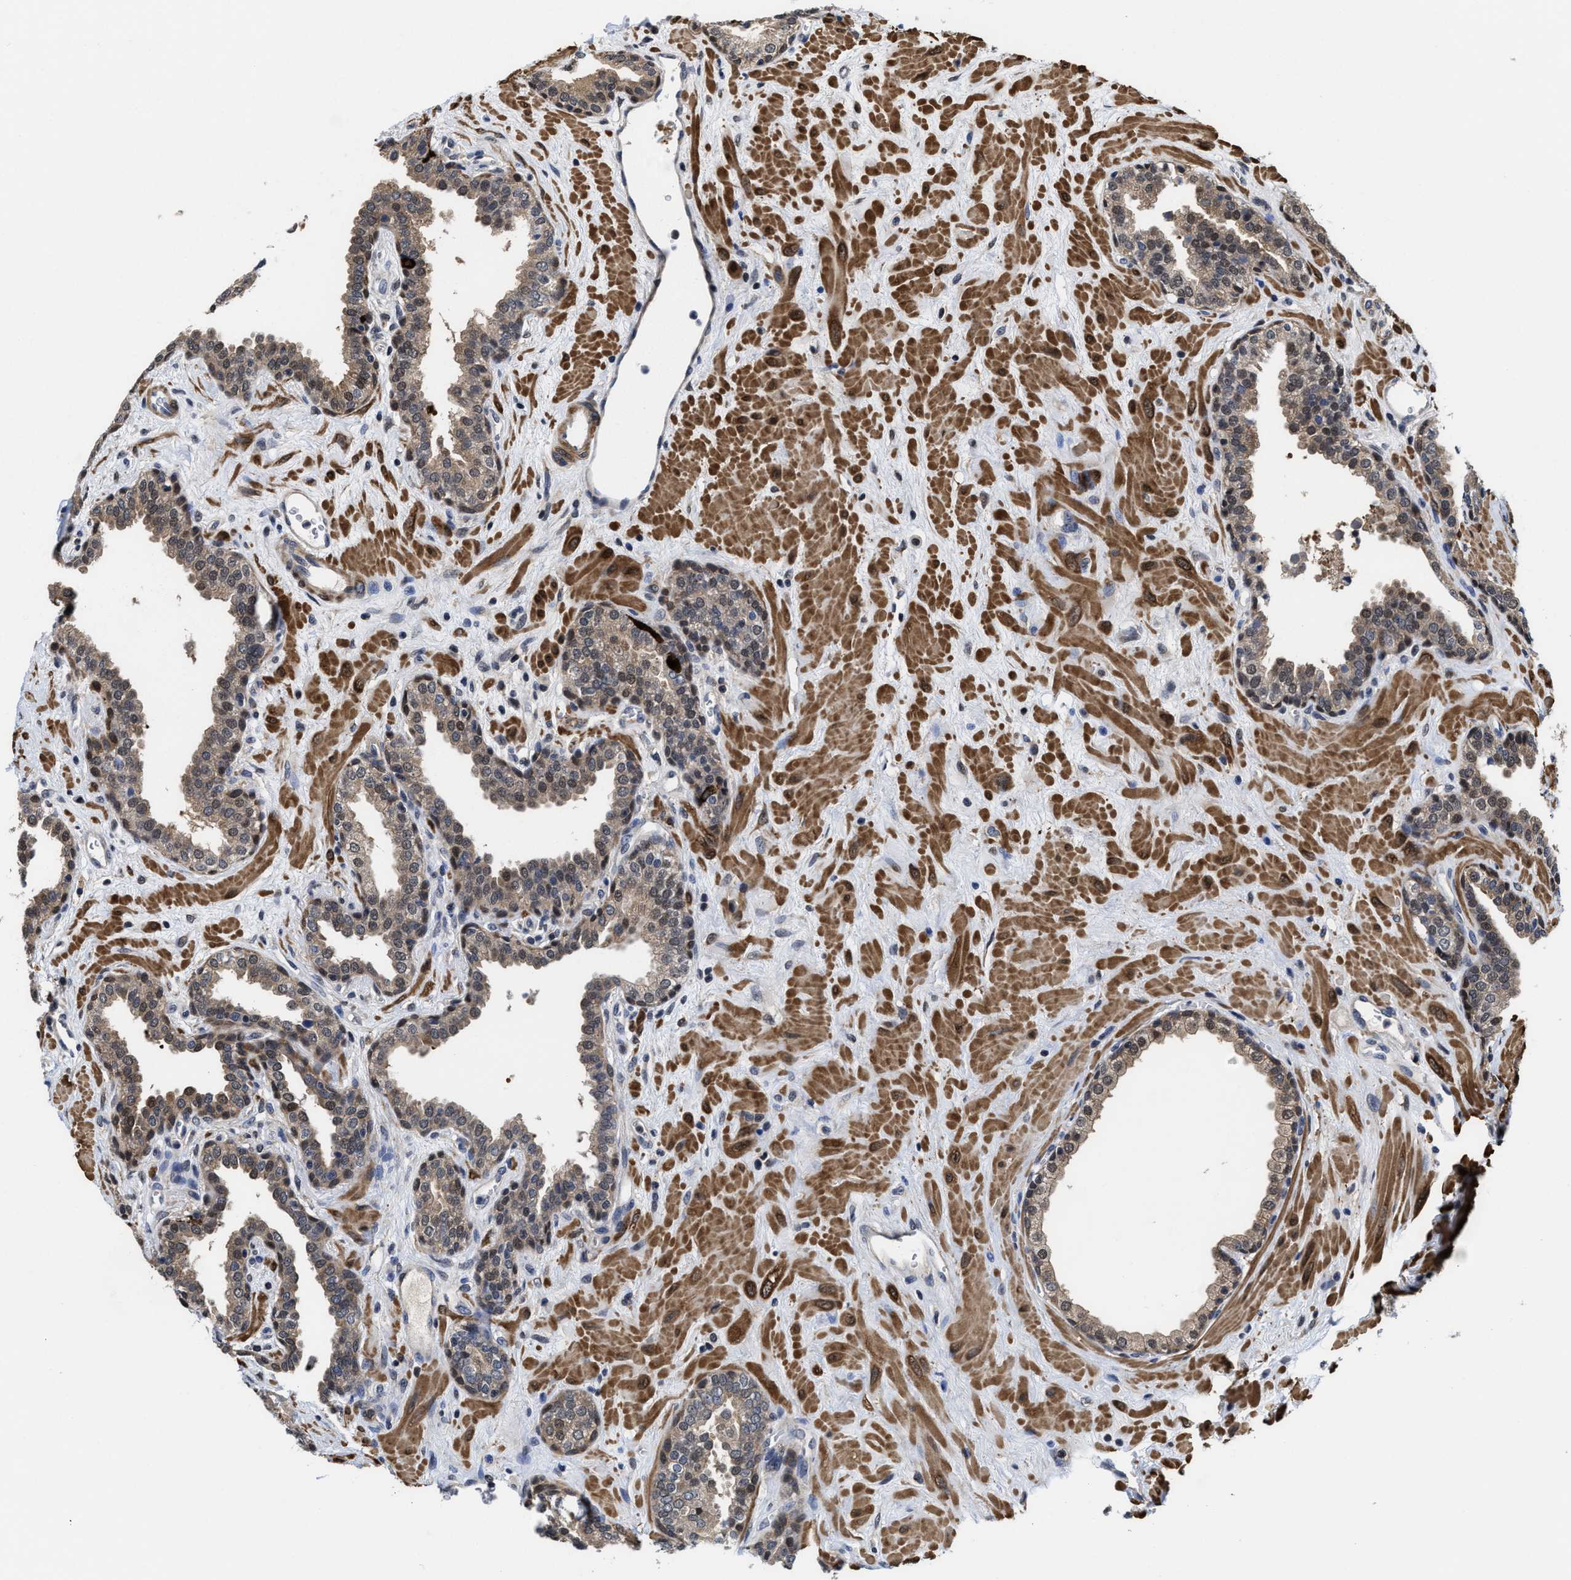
{"staining": {"intensity": "strong", "quantity": "<25%", "location": "cytoplasmic/membranous,nuclear"}, "tissue": "prostate", "cell_type": "Glandular cells", "image_type": "normal", "snomed": [{"axis": "morphology", "description": "Normal tissue, NOS"}, {"axis": "topography", "description": "Prostate"}], "caption": "Strong cytoplasmic/membranous,nuclear positivity for a protein is seen in about <25% of glandular cells of unremarkable prostate using immunohistochemistry.", "gene": "KIF12", "patient": {"sex": "male", "age": 51}}